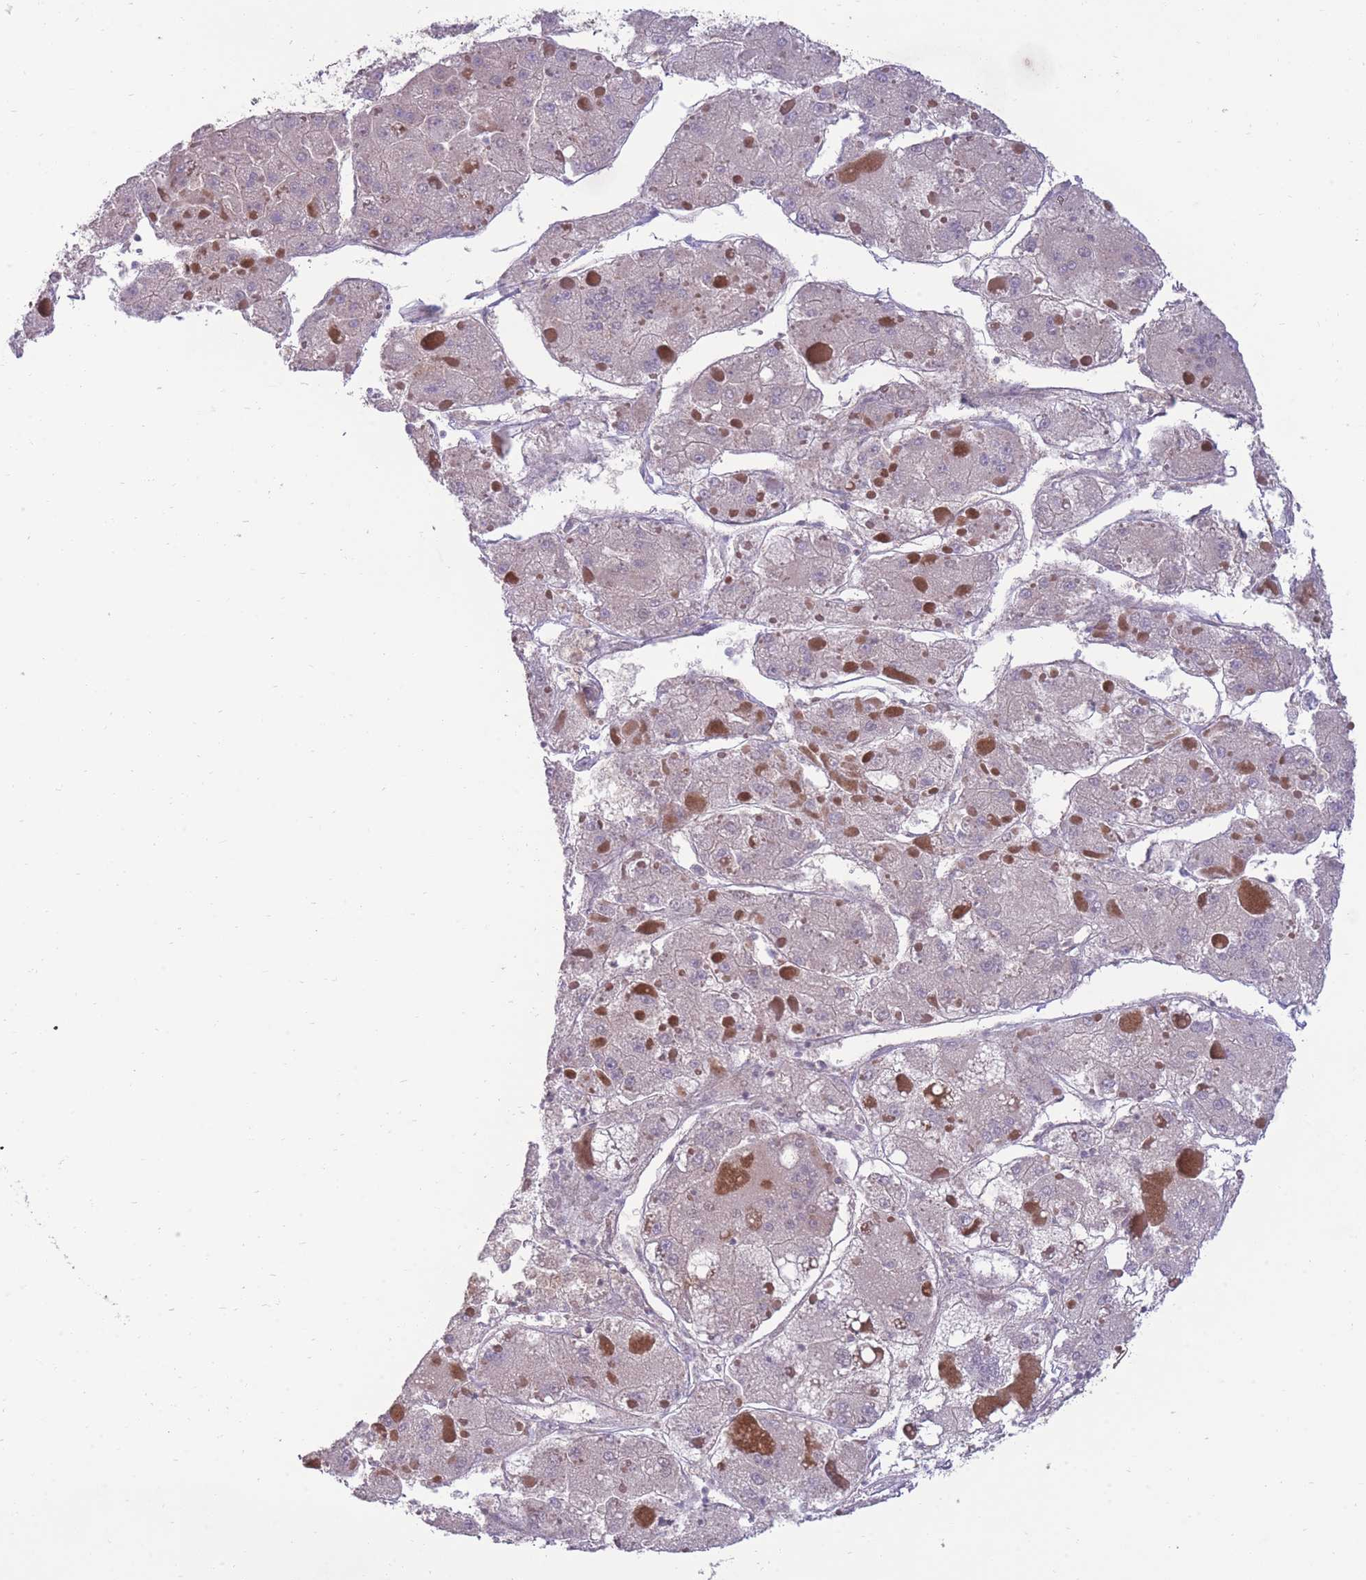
{"staining": {"intensity": "negative", "quantity": "none", "location": "none"}, "tissue": "liver cancer", "cell_type": "Tumor cells", "image_type": "cancer", "snomed": [{"axis": "morphology", "description": "Carcinoma, Hepatocellular, NOS"}, {"axis": "topography", "description": "Liver"}], "caption": "The histopathology image shows no significant positivity in tumor cells of liver hepatocellular carcinoma. Nuclei are stained in blue.", "gene": "RIC8A", "patient": {"sex": "female", "age": 73}}